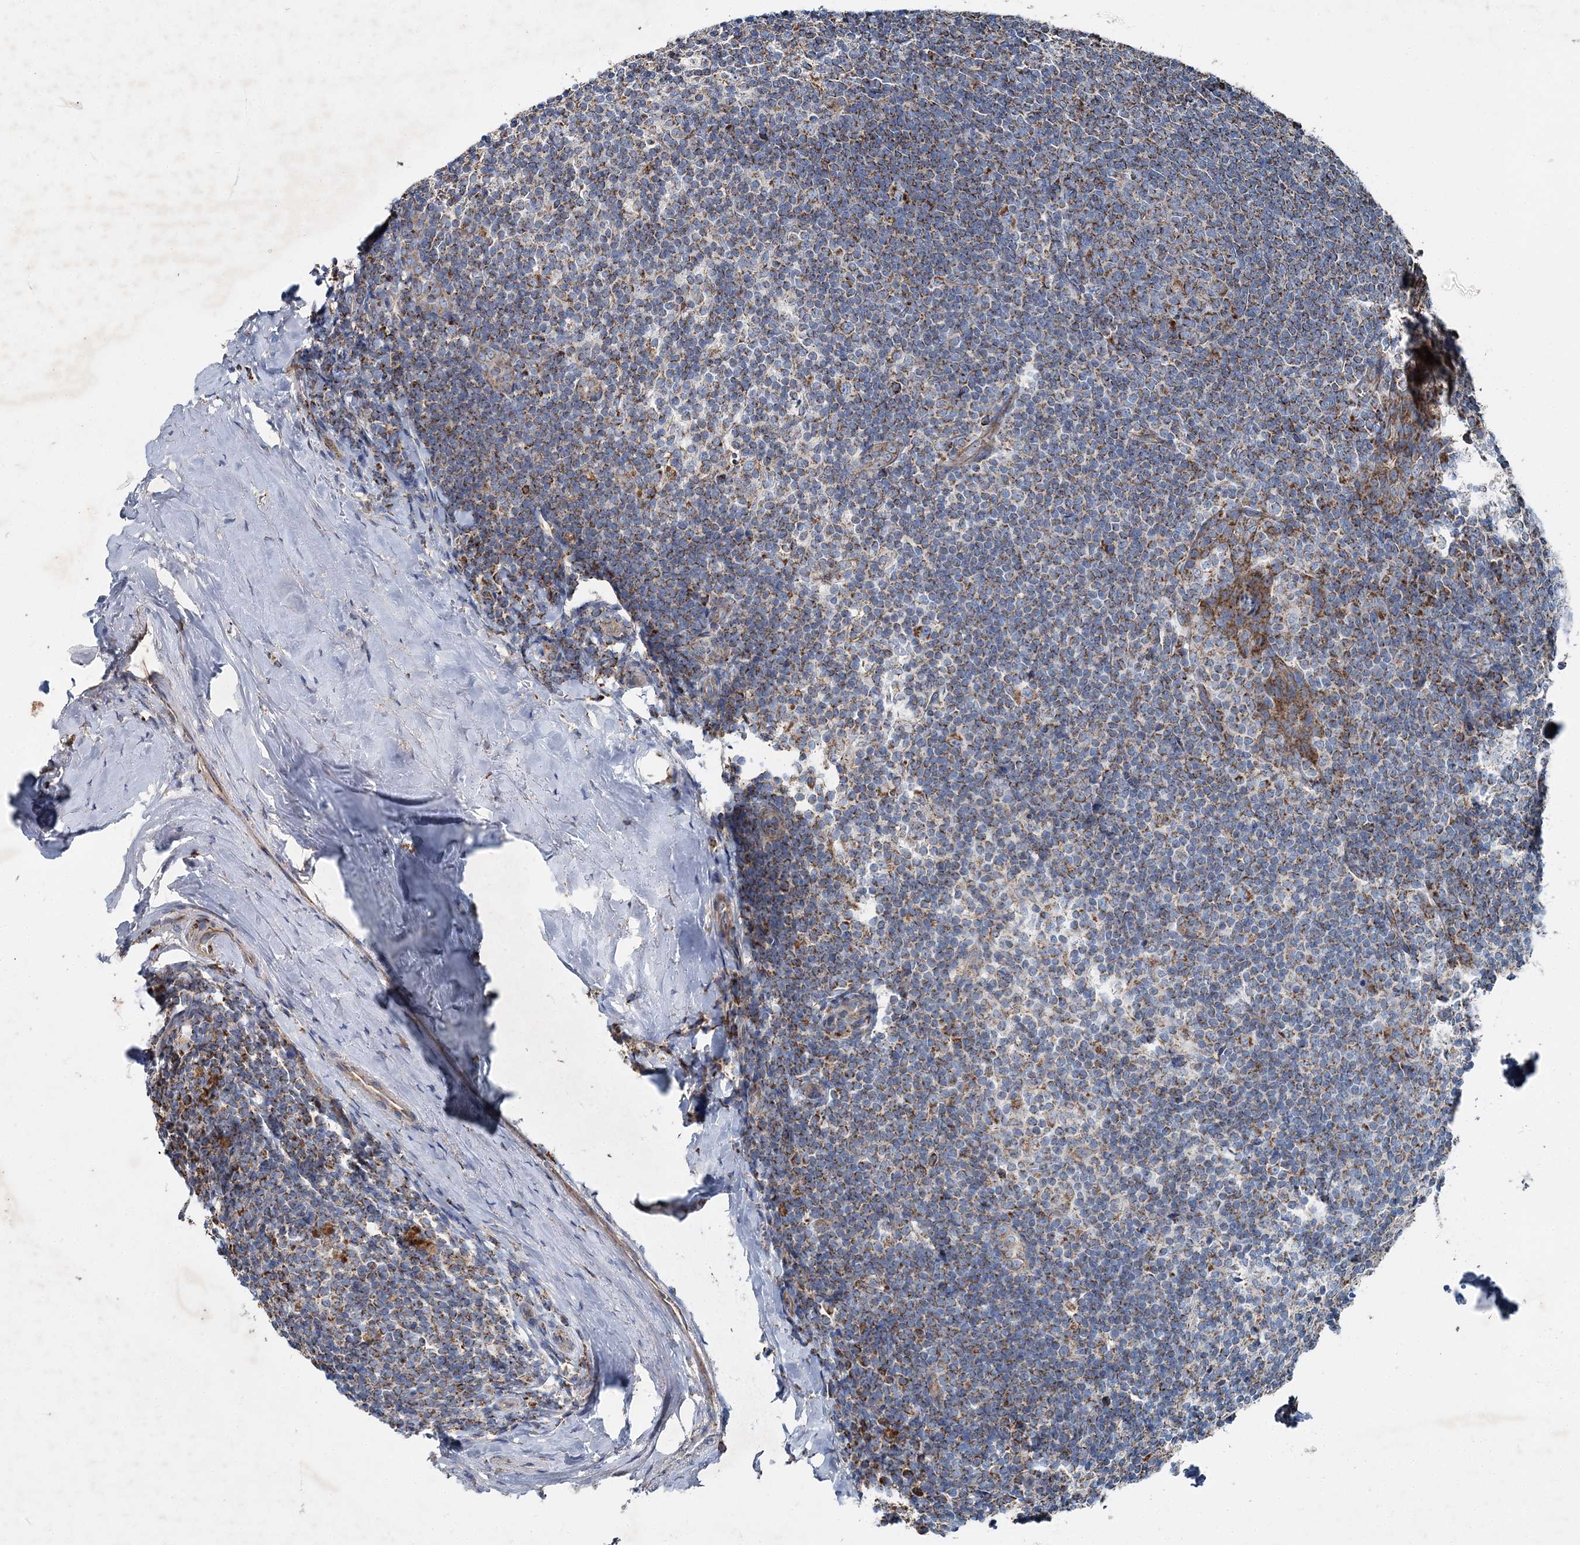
{"staining": {"intensity": "moderate", "quantity": "25%-75%", "location": "cytoplasmic/membranous"}, "tissue": "tonsil", "cell_type": "Germinal center cells", "image_type": "normal", "snomed": [{"axis": "morphology", "description": "Normal tissue, NOS"}, {"axis": "topography", "description": "Tonsil"}], "caption": "About 25%-75% of germinal center cells in unremarkable human tonsil exhibit moderate cytoplasmic/membranous protein staining as visualized by brown immunohistochemical staining.", "gene": "SPAG16", "patient": {"sex": "male", "age": 37}}